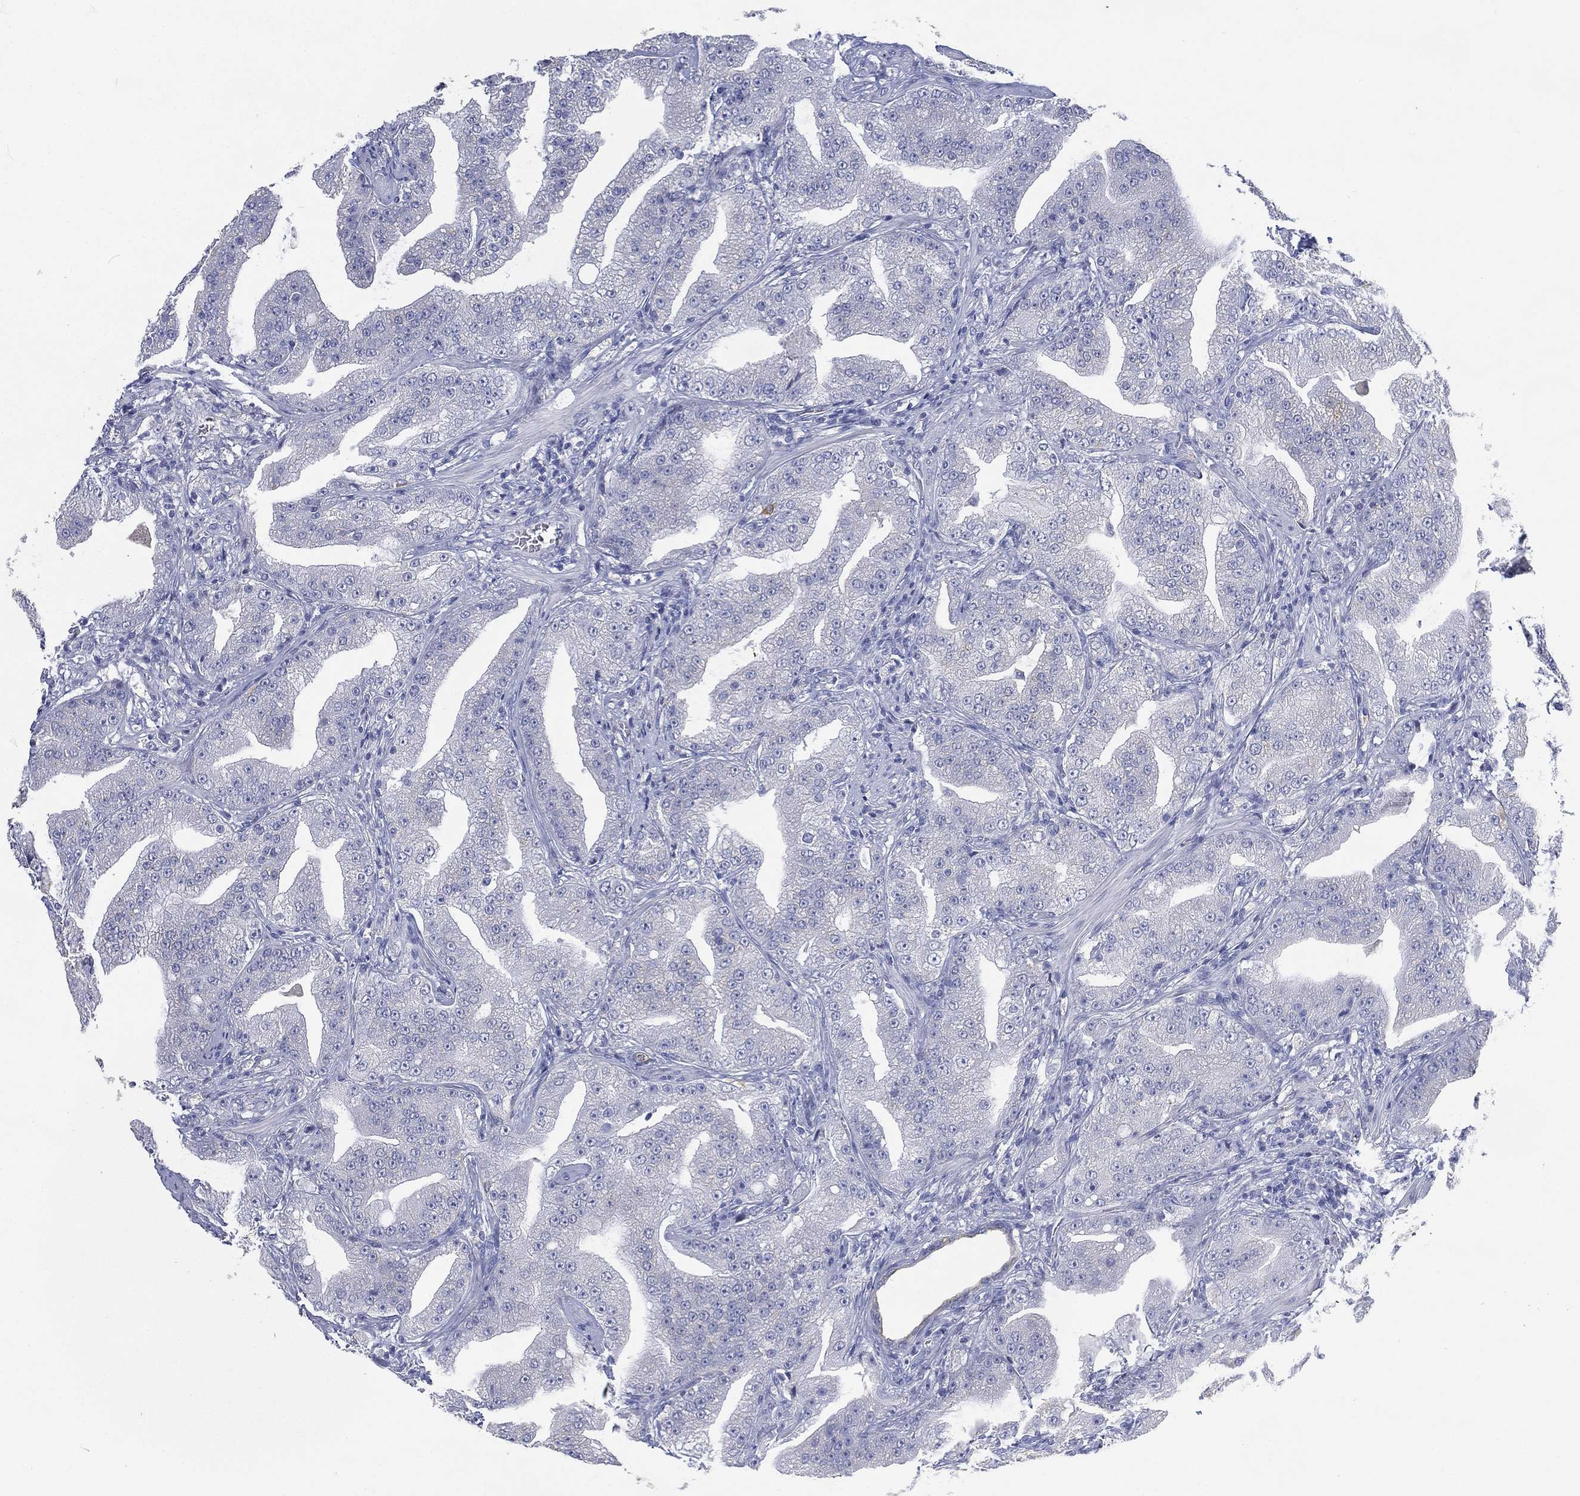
{"staining": {"intensity": "negative", "quantity": "none", "location": "none"}, "tissue": "prostate cancer", "cell_type": "Tumor cells", "image_type": "cancer", "snomed": [{"axis": "morphology", "description": "Adenocarcinoma, Low grade"}, {"axis": "topography", "description": "Prostate"}], "caption": "Protein analysis of prostate cancer reveals no significant staining in tumor cells. The staining was performed using DAB to visualize the protein expression in brown, while the nuclei were stained in blue with hematoxylin (Magnification: 20x).", "gene": "FMO1", "patient": {"sex": "male", "age": 62}}